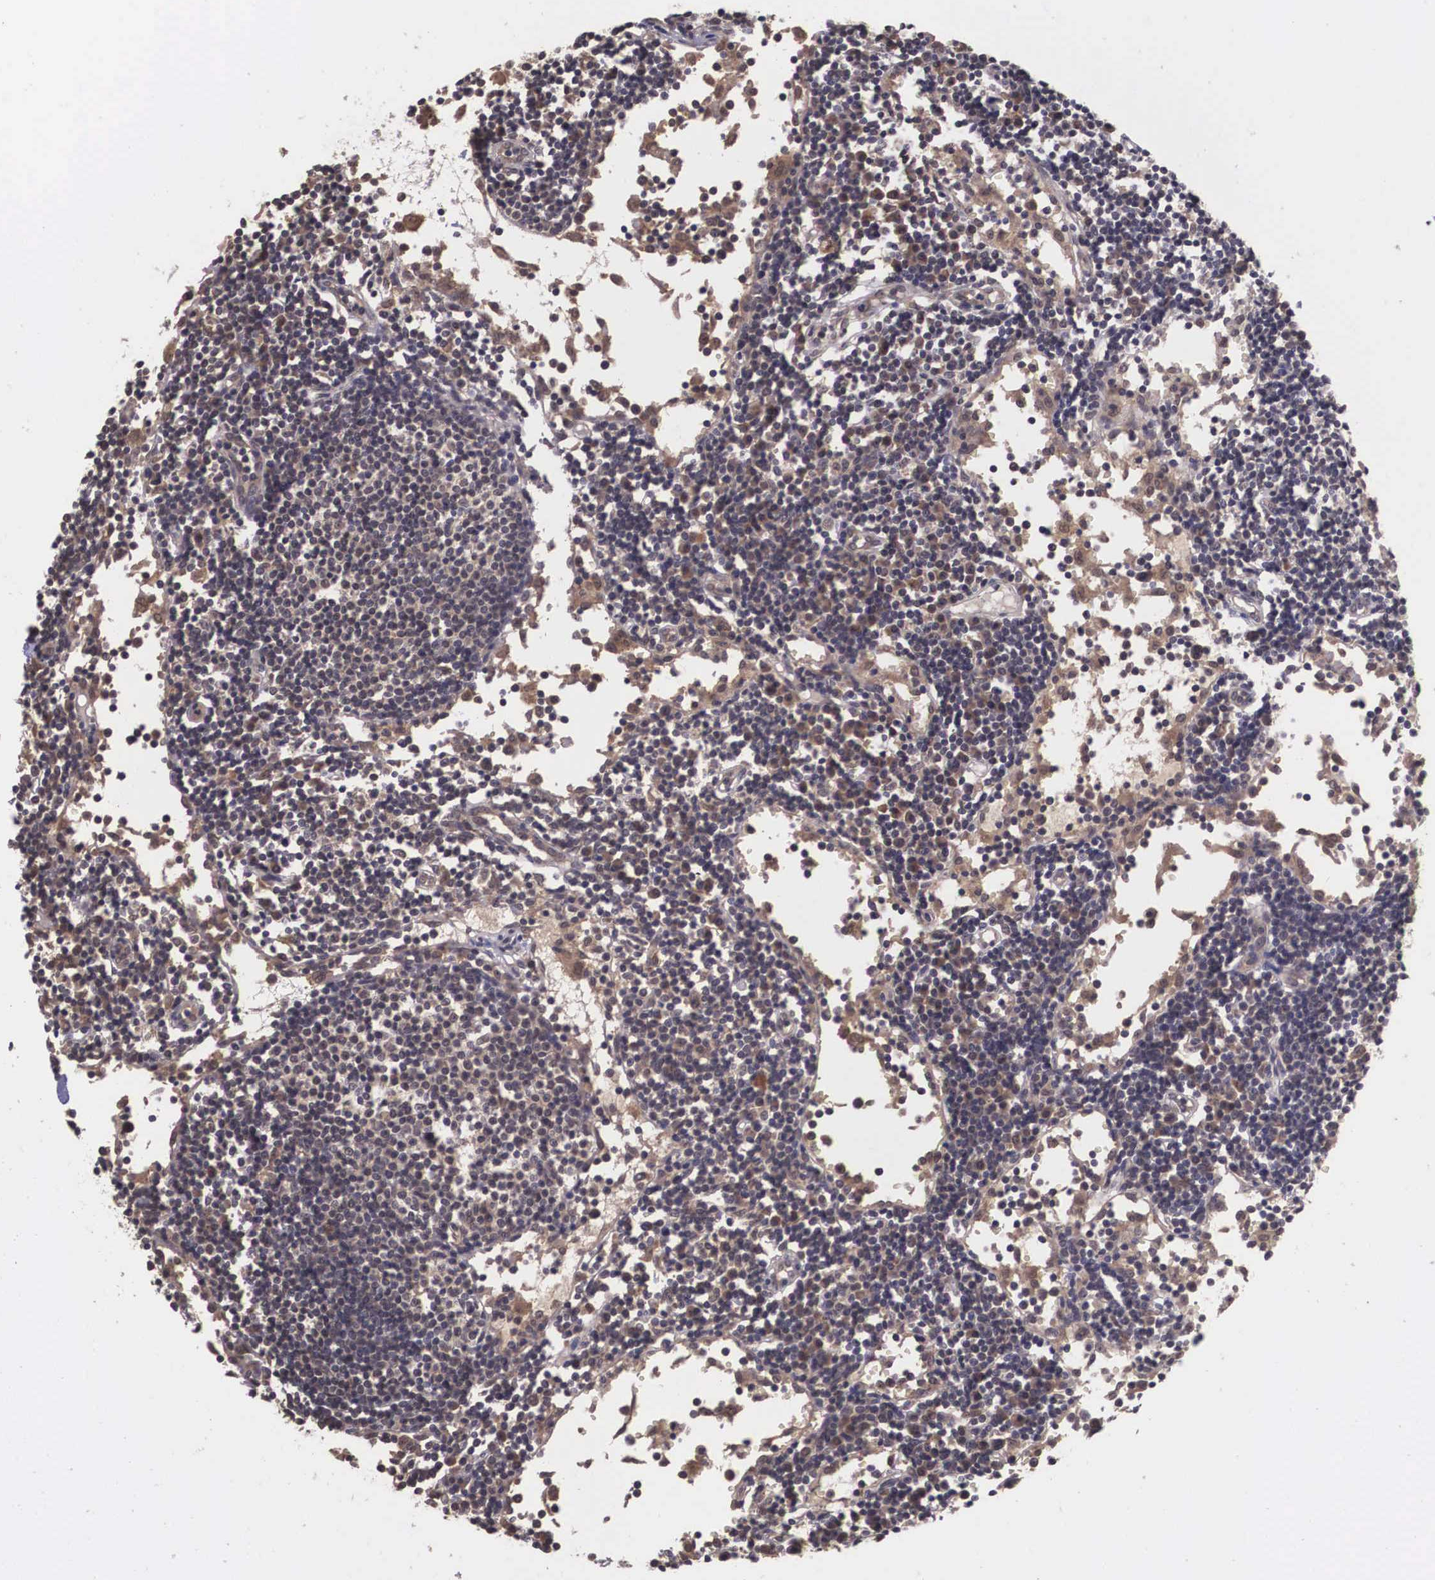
{"staining": {"intensity": "negative", "quantity": "none", "location": "none"}, "tissue": "lymph node", "cell_type": "Germinal center cells", "image_type": "normal", "snomed": [{"axis": "morphology", "description": "Normal tissue, NOS"}, {"axis": "topography", "description": "Lymph node"}], "caption": "Immunohistochemistry histopathology image of unremarkable lymph node: human lymph node stained with DAB (3,3'-diaminobenzidine) reveals no significant protein expression in germinal center cells.", "gene": "VASH1", "patient": {"sex": "female", "age": 55}}